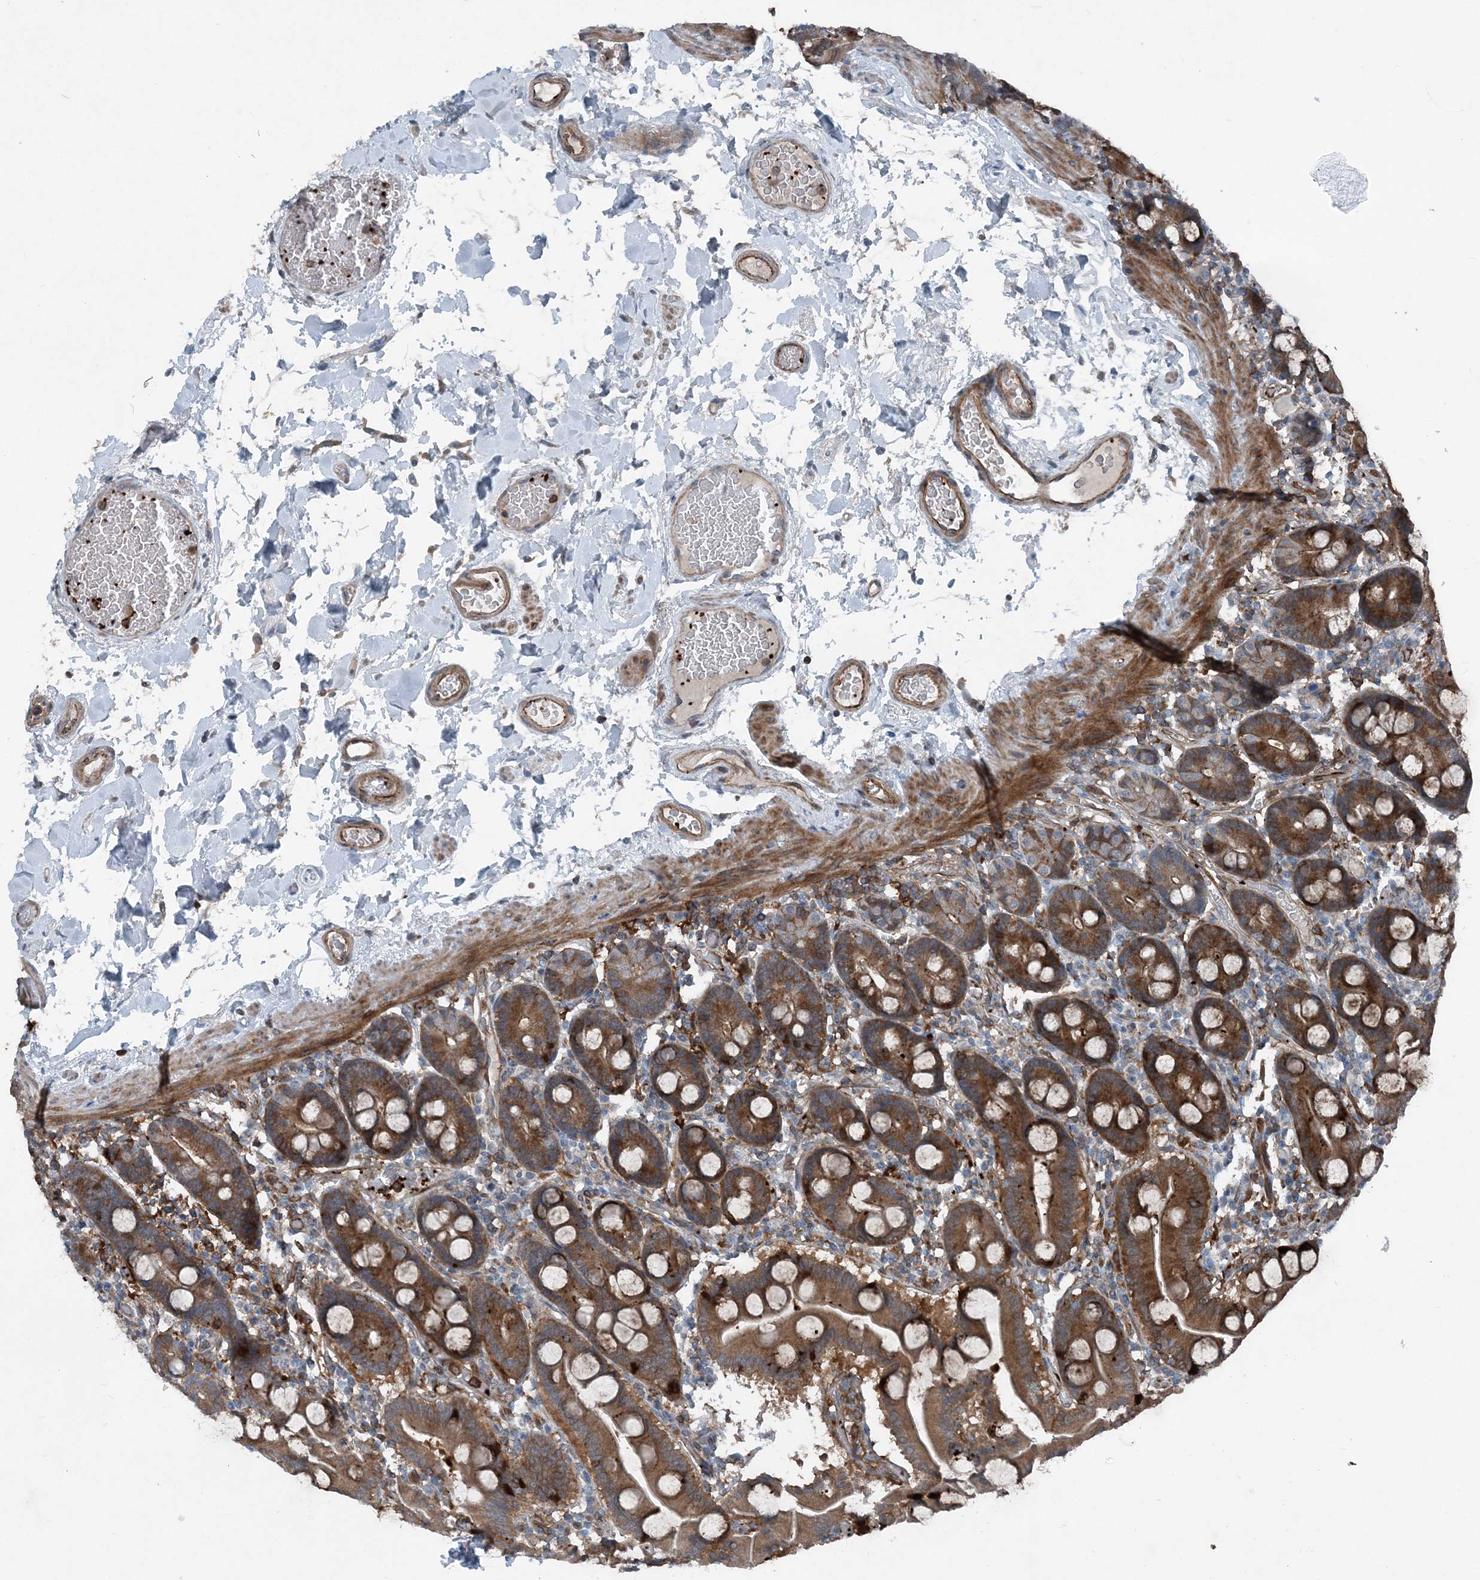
{"staining": {"intensity": "moderate", "quantity": ">75%", "location": "cytoplasmic/membranous"}, "tissue": "duodenum", "cell_type": "Glandular cells", "image_type": "normal", "snomed": [{"axis": "morphology", "description": "Normal tissue, NOS"}, {"axis": "topography", "description": "Duodenum"}], "caption": "Glandular cells display moderate cytoplasmic/membranous positivity in about >75% of cells in unremarkable duodenum. The protein is stained brown, and the nuclei are stained in blue (DAB (3,3'-diaminobenzidine) IHC with brightfield microscopy, high magnification).", "gene": "DGUOK", "patient": {"sex": "male", "age": 55}}